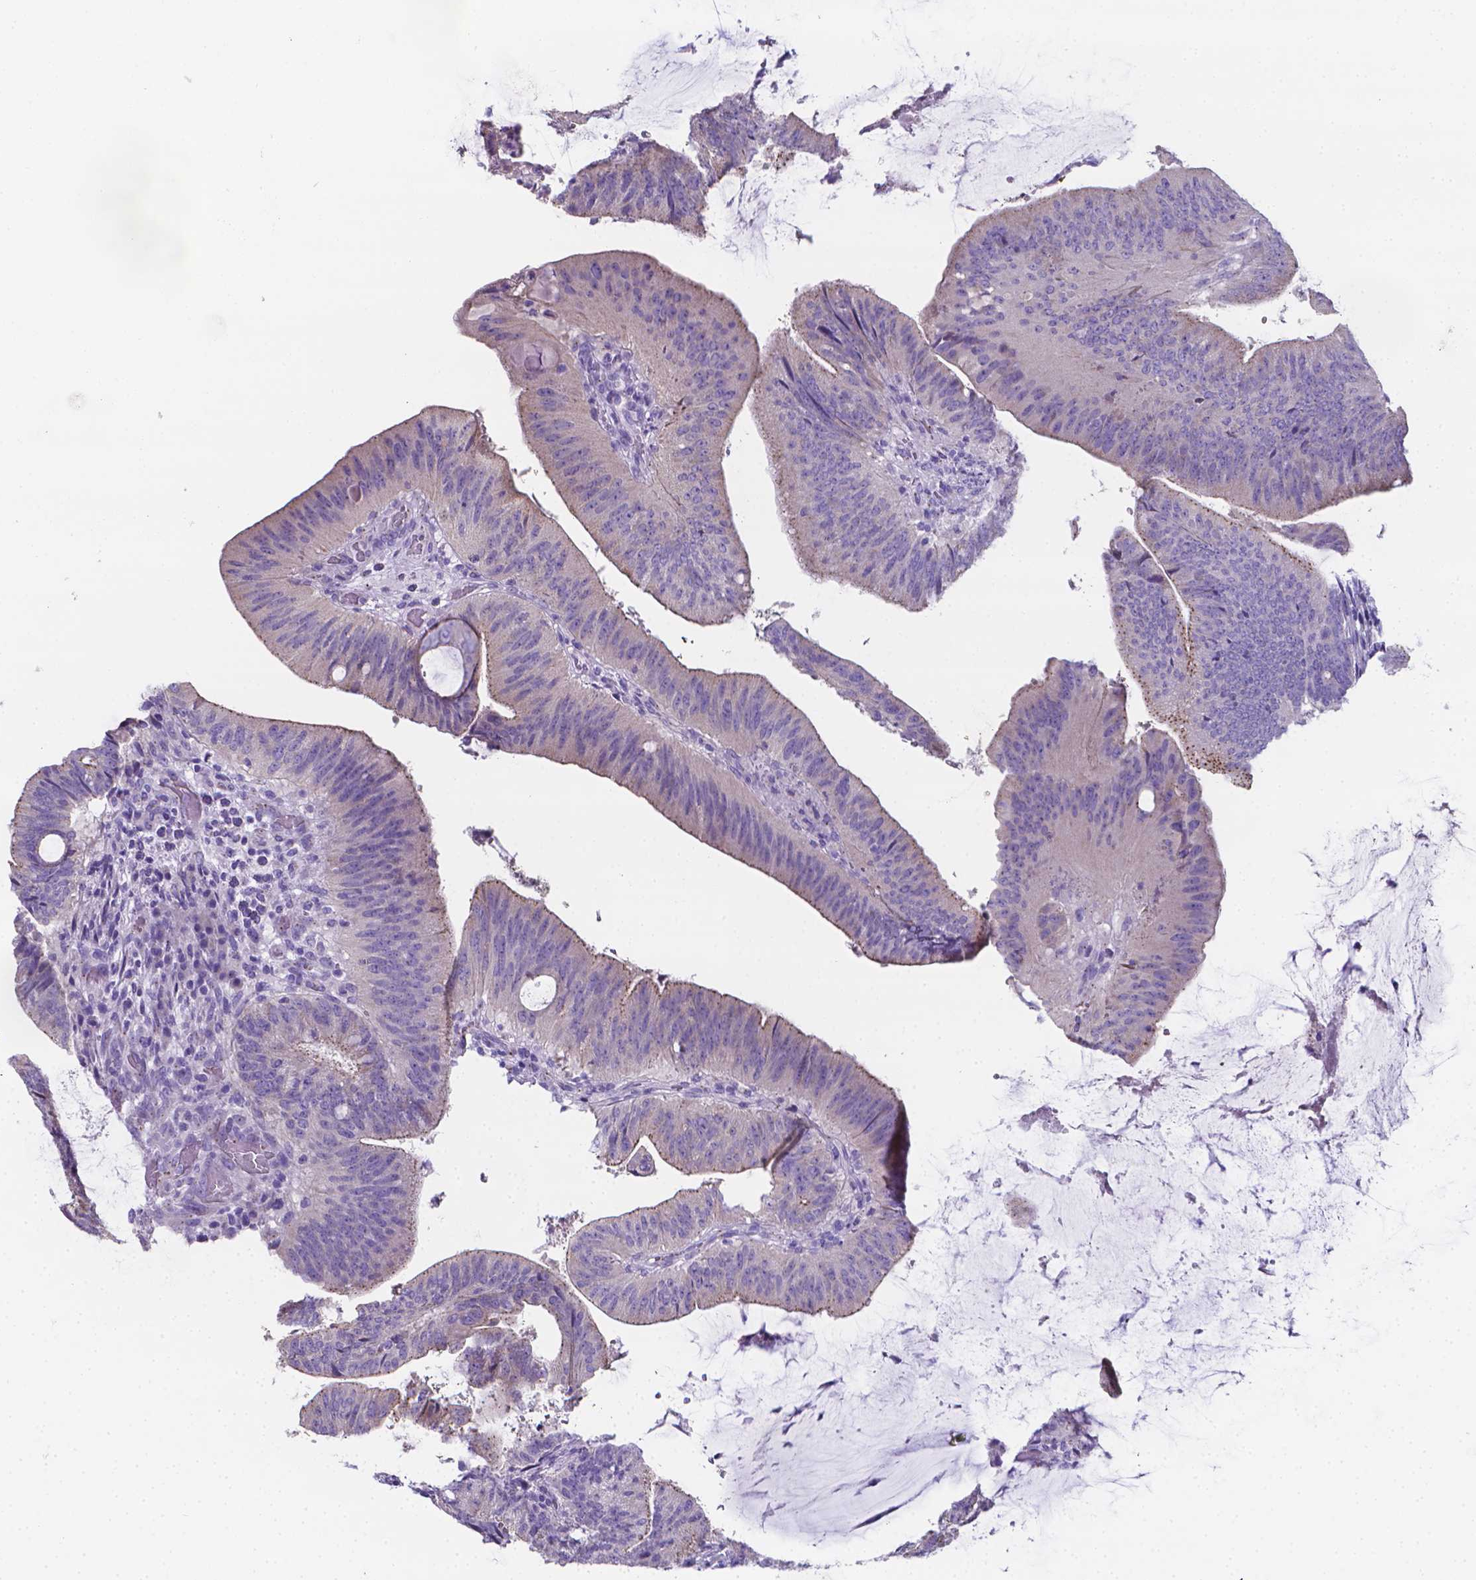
{"staining": {"intensity": "negative", "quantity": "none", "location": "none"}, "tissue": "colorectal cancer", "cell_type": "Tumor cells", "image_type": "cancer", "snomed": [{"axis": "morphology", "description": "Adenocarcinoma, NOS"}, {"axis": "topography", "description": "Colon"}], "caption": "The photomicrograph exhibits no staining of tumor cells in colorectal adenocarcinoma. The staining is performed using DAB brown chromogen with nuclei counter-stained in using hematoxylin.", "gene": "LRRC73", "patient": {"sex": "female", "age": 43}}